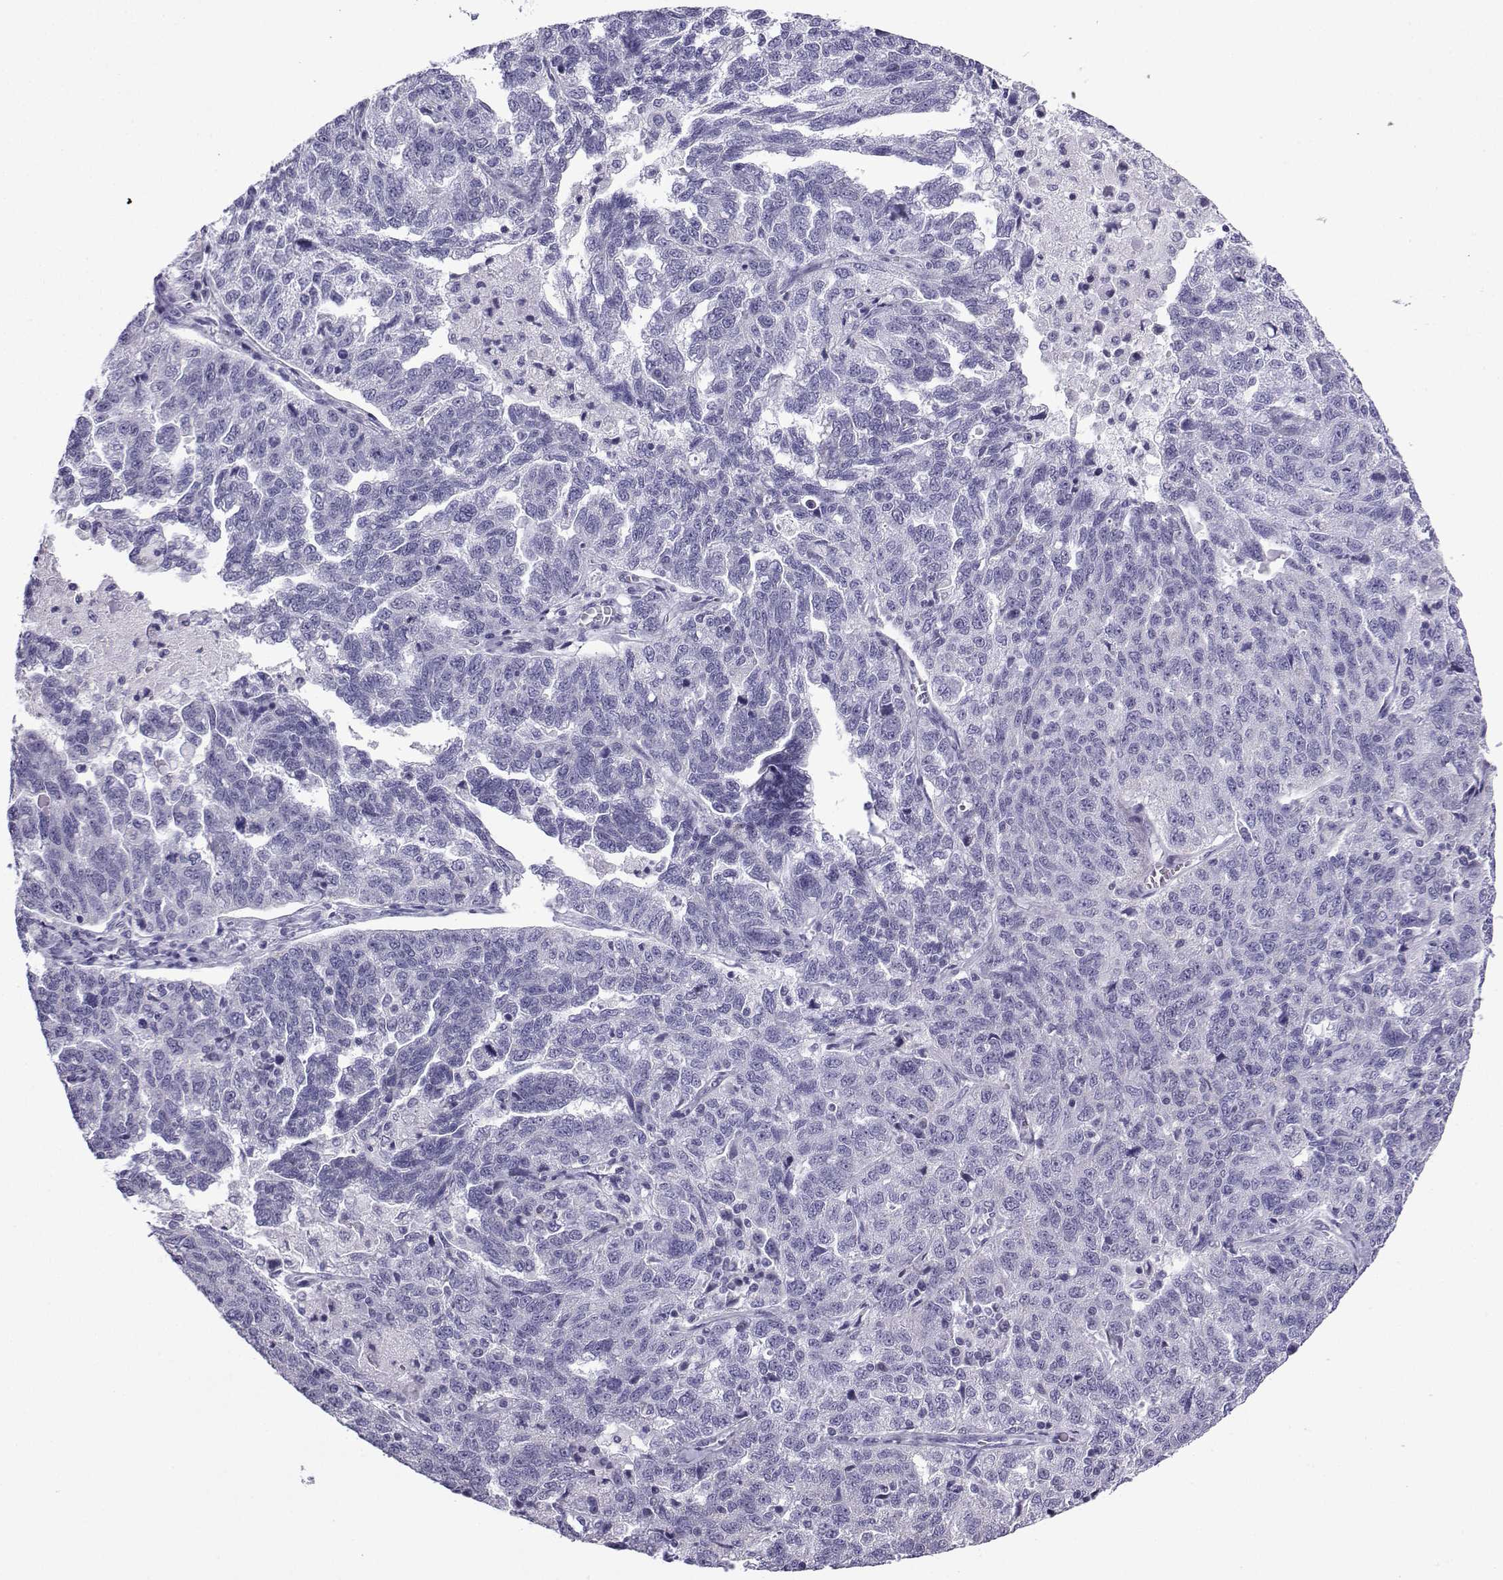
{"staining": {"intensity": "negative", "quantity": "none", "location": "none"}, "tissue": "ovarian cancer", "cell_type": "Tumor cells", "image_type": "cancer", "snomed": [{"axis": "morphology", "description": "Cystadenocarcinoma, serous, NOS"}, {"axis": "topography", "description": "Ovary"}], "caption": "This is an immunohistochemistry histopathology image of human serous cystadenocarcinoma (ovarian). There is no expression in tumor cells.", "gene": "ACRBP", "patient": {"sex": "female", "age": 71}}